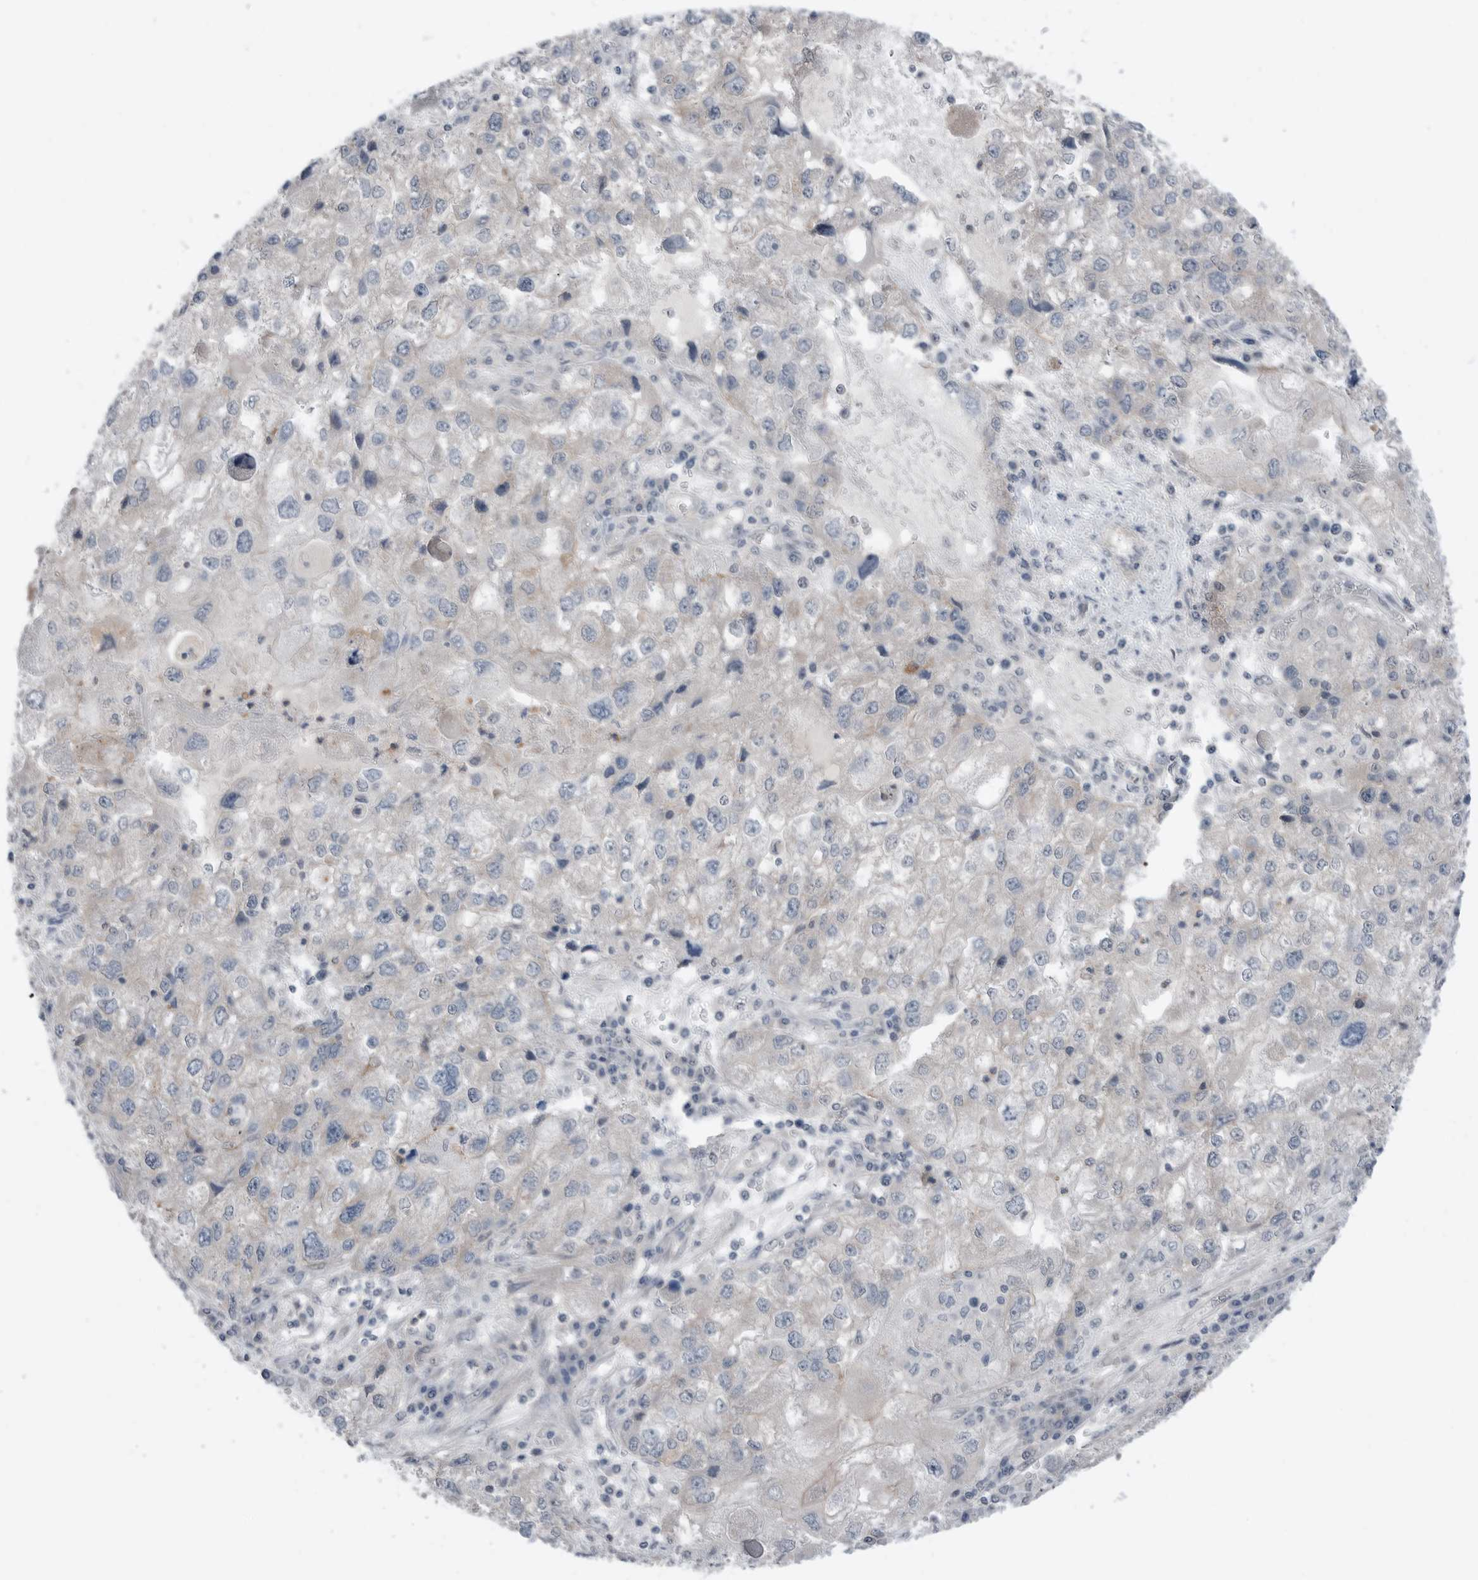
{"staining": {"intensity": "weak", "quantity": "<25%", "location": "cytoplasmic/membranous"}, "tissue": "endometrial cancer", "cell_type": "Tumor cells", "image_type": "cancer", "snomed": [{"axis": "morphology", "description": "Adenocarcinoma, NOS"}, {"axis": "topography", "description": "Endometrium"}], "caption": "There is no significant expression in tumor cells of endometrial adenocarcinoma.", "gene": "NTAQ1", "patient": {"sex": "female", "age": 49}}